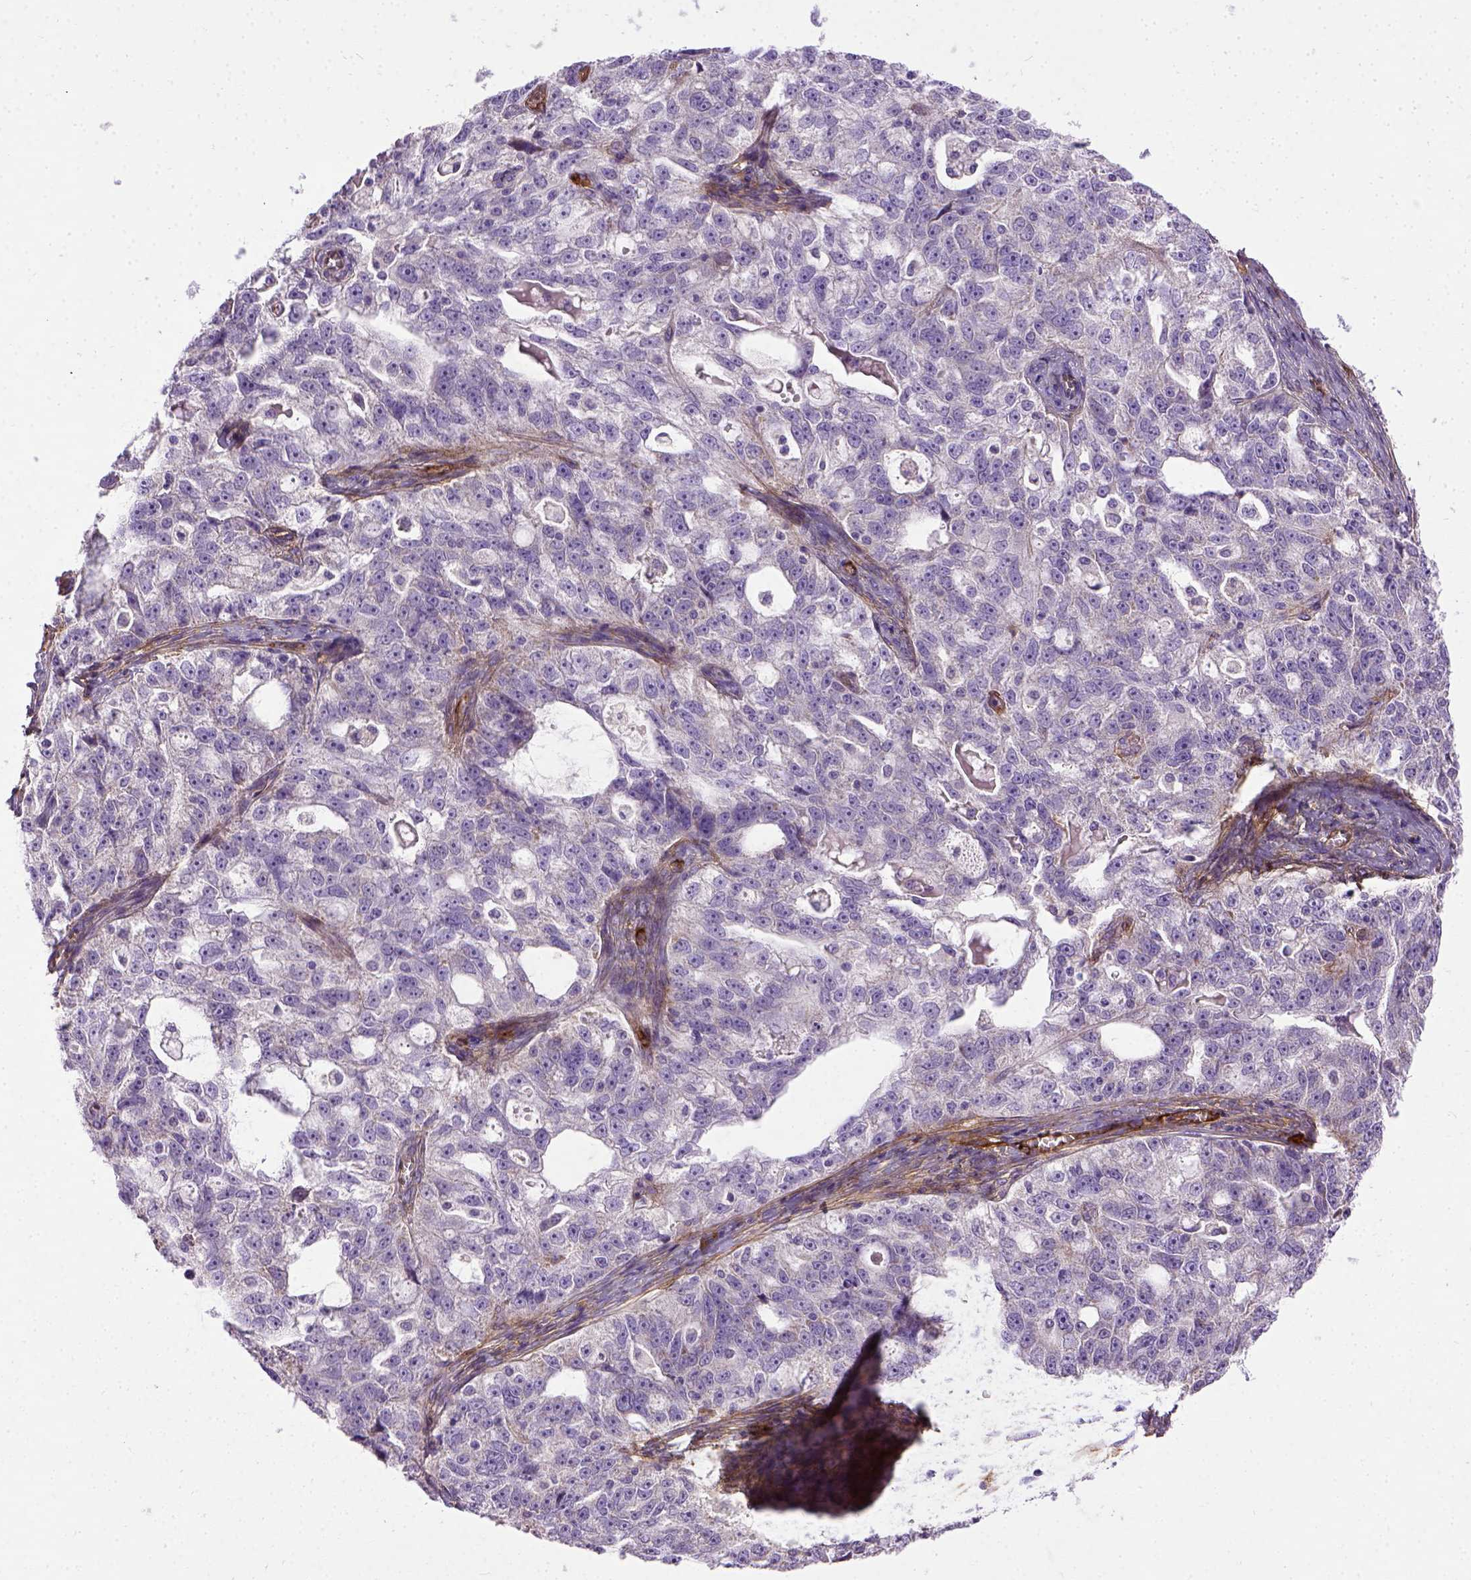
{"staining": {"intensity": "negative", "quantity": "none", "location": "none"}, "tissue": "ovarian cancer", "cell_type": "Tumor cells", "image_type": "cancer", "snomed": [{"axis": "morphology", "description": "Cystadenocarcinoma, serous, NOS"}, {"axis": "topography", "description": "Ovary"}], "caption": "There is no significant staining in tumor cells of ovarian cancer.", "gene": "ENG", "patient": {"sex": "female", "age": 51}}